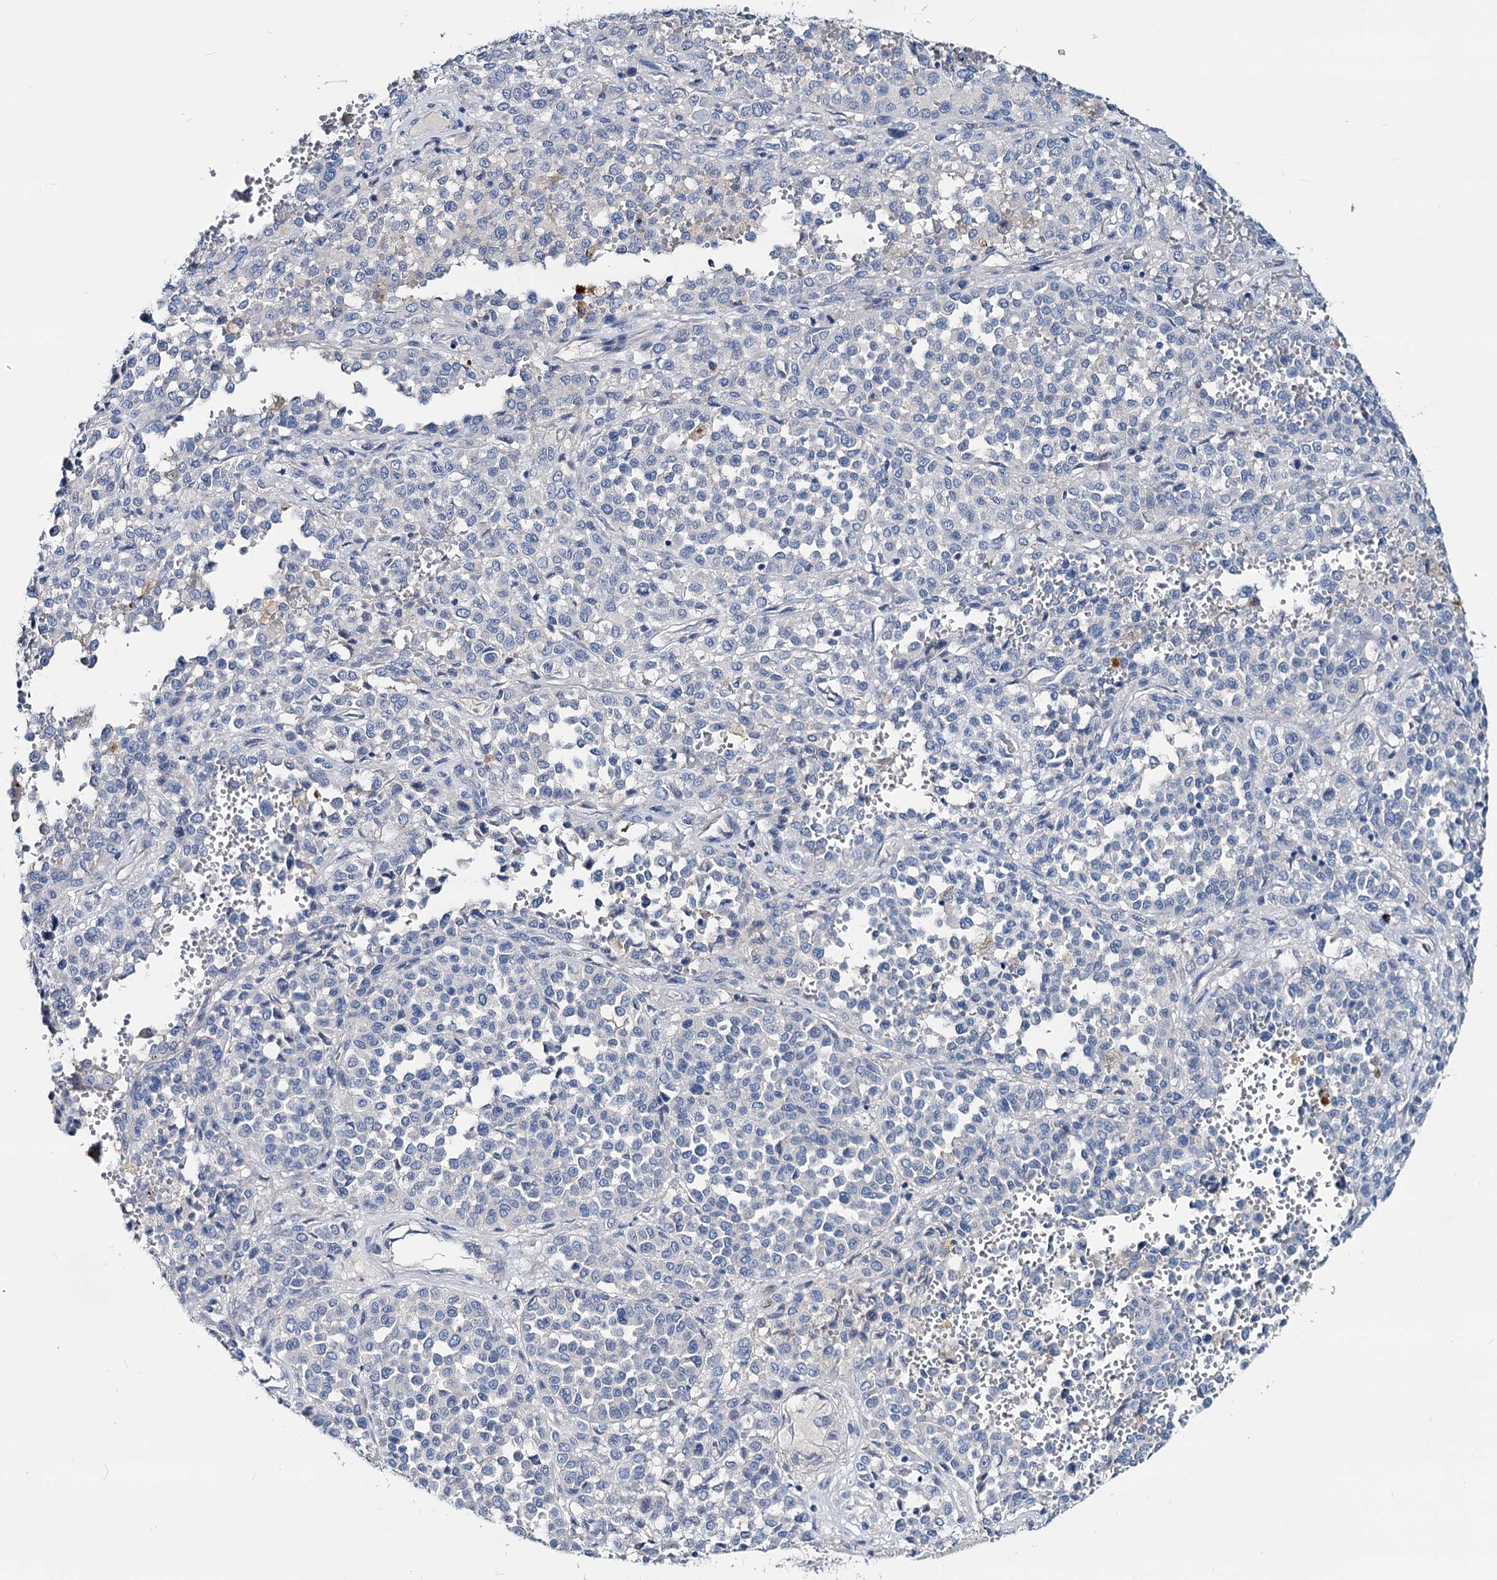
{"staining": {"intensity": "negative", "quantity": "none", "location": "none"}, "tissue": "melanoma", "cell_type": "Tumor cells", "image_type": "cancer", "snomed": [{"axis": "morphology", "description": "Malignant melanoma, Metastatic site"}, {"axis": "topography", "description": "Pancreas"}], "caption": "This is an immunohistochemistry image of melanoma. There is no staining in tumor cells.", "gene": "DYDC2", "patient": {"sex": "female", "age": 30}}